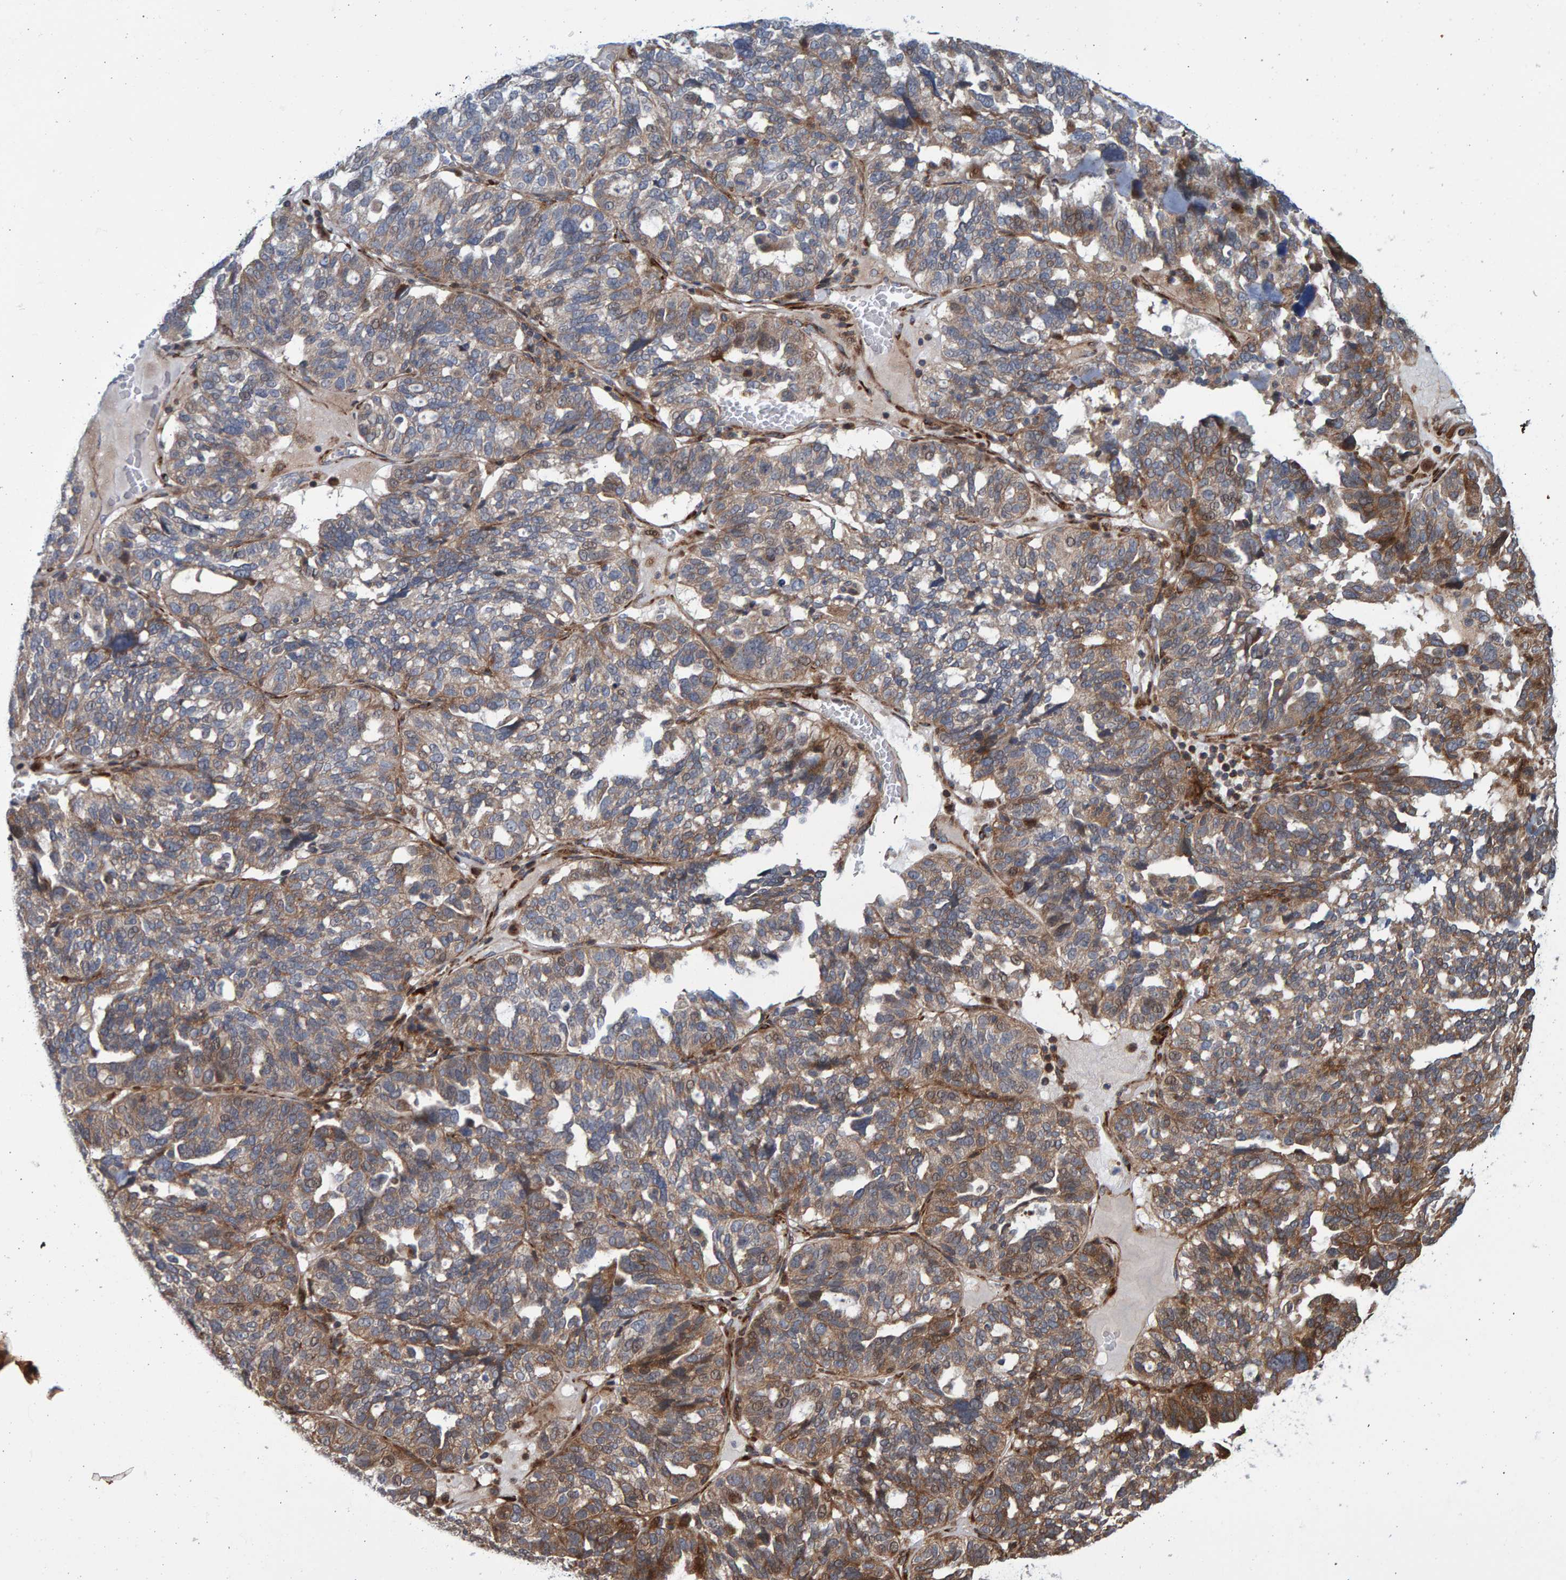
{"staining": {"intensity": "moderate", "quantity": "25%-75%", "location": "cytoplasmic/membranous"}, "tissue": "ovarian cancer", "cell_type": "Tumor cells", "image_type": "cancer", "snomed": [{"axis": "morphology", "description": "Cystadenocarcinoma, serous, NOS"}, {"axis": "topography", "description": "Ovary"}], "caption": "High-magnification brightfield microscopy of ovarian cancer (serous cystadenocarcinoma) stained with DAB (brown) and counterstained with hematoxylin (blue). tumor cells exhibit moderate cytoplasmic/membranous expression is present in approximately25%-75% of cells. The protein of interest is shown in brown color, while the nuclei are stained blue.", "gene": "LRBA", "patient": {"sex": "female", "age": 59}}